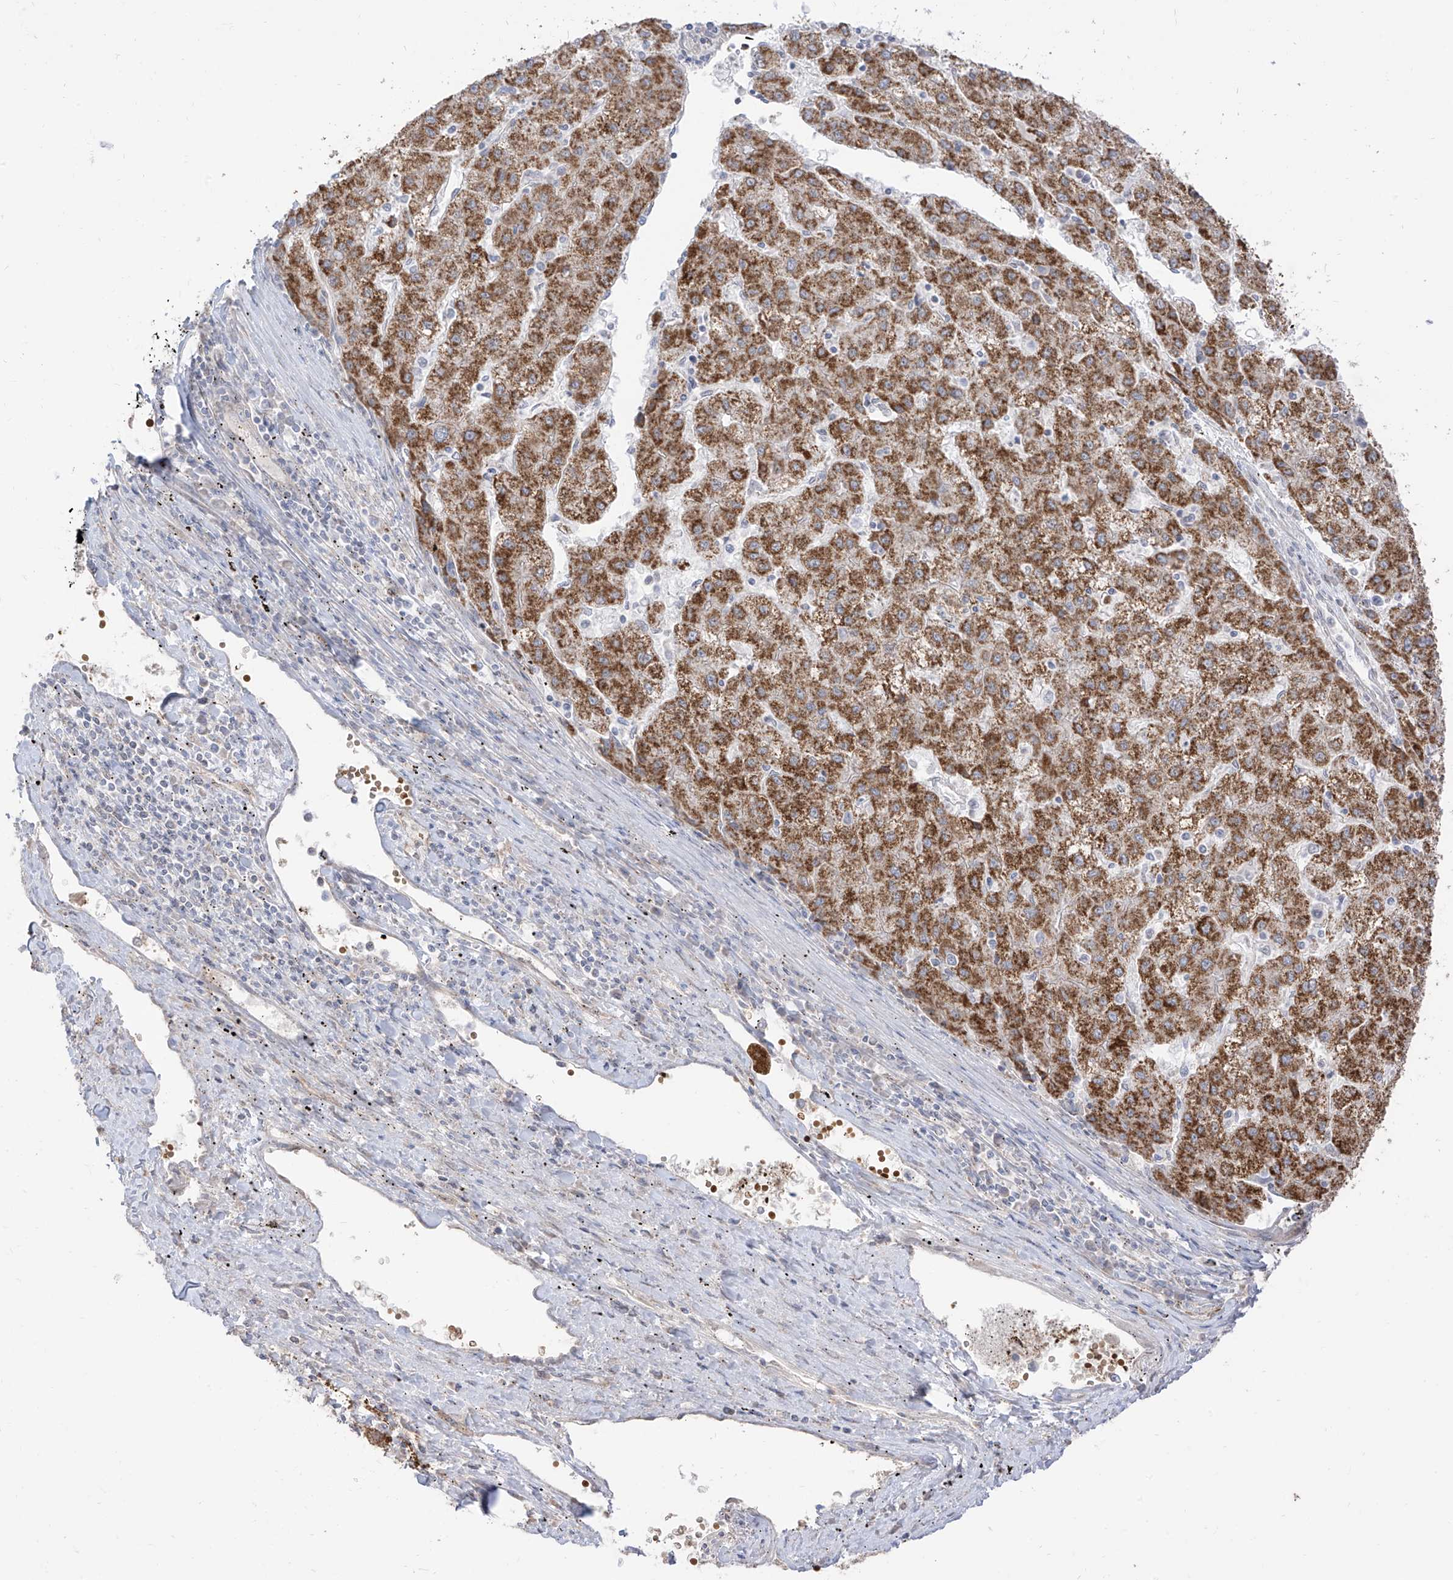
{"staining": {"intensity": "strong", "quantity": ">75%", "location": "cytoplasmic/membranous"}, "tissue": "liver cancer", "cell_type": "Tumor cells", "image_type": "cancer", "snomed": [{"axis": "morphology", "description": "Carcinoma, Hepatocellular, NOS"}, {"axis": "topography", "description": "Liver"}], "caption": "Liver cancer tissue demonstrates strong cytoplasmic/membranous expression in about >75% of tumor cells", "gene": "ARHGEF40", "patient": {"sex": "male", "age": 72}}